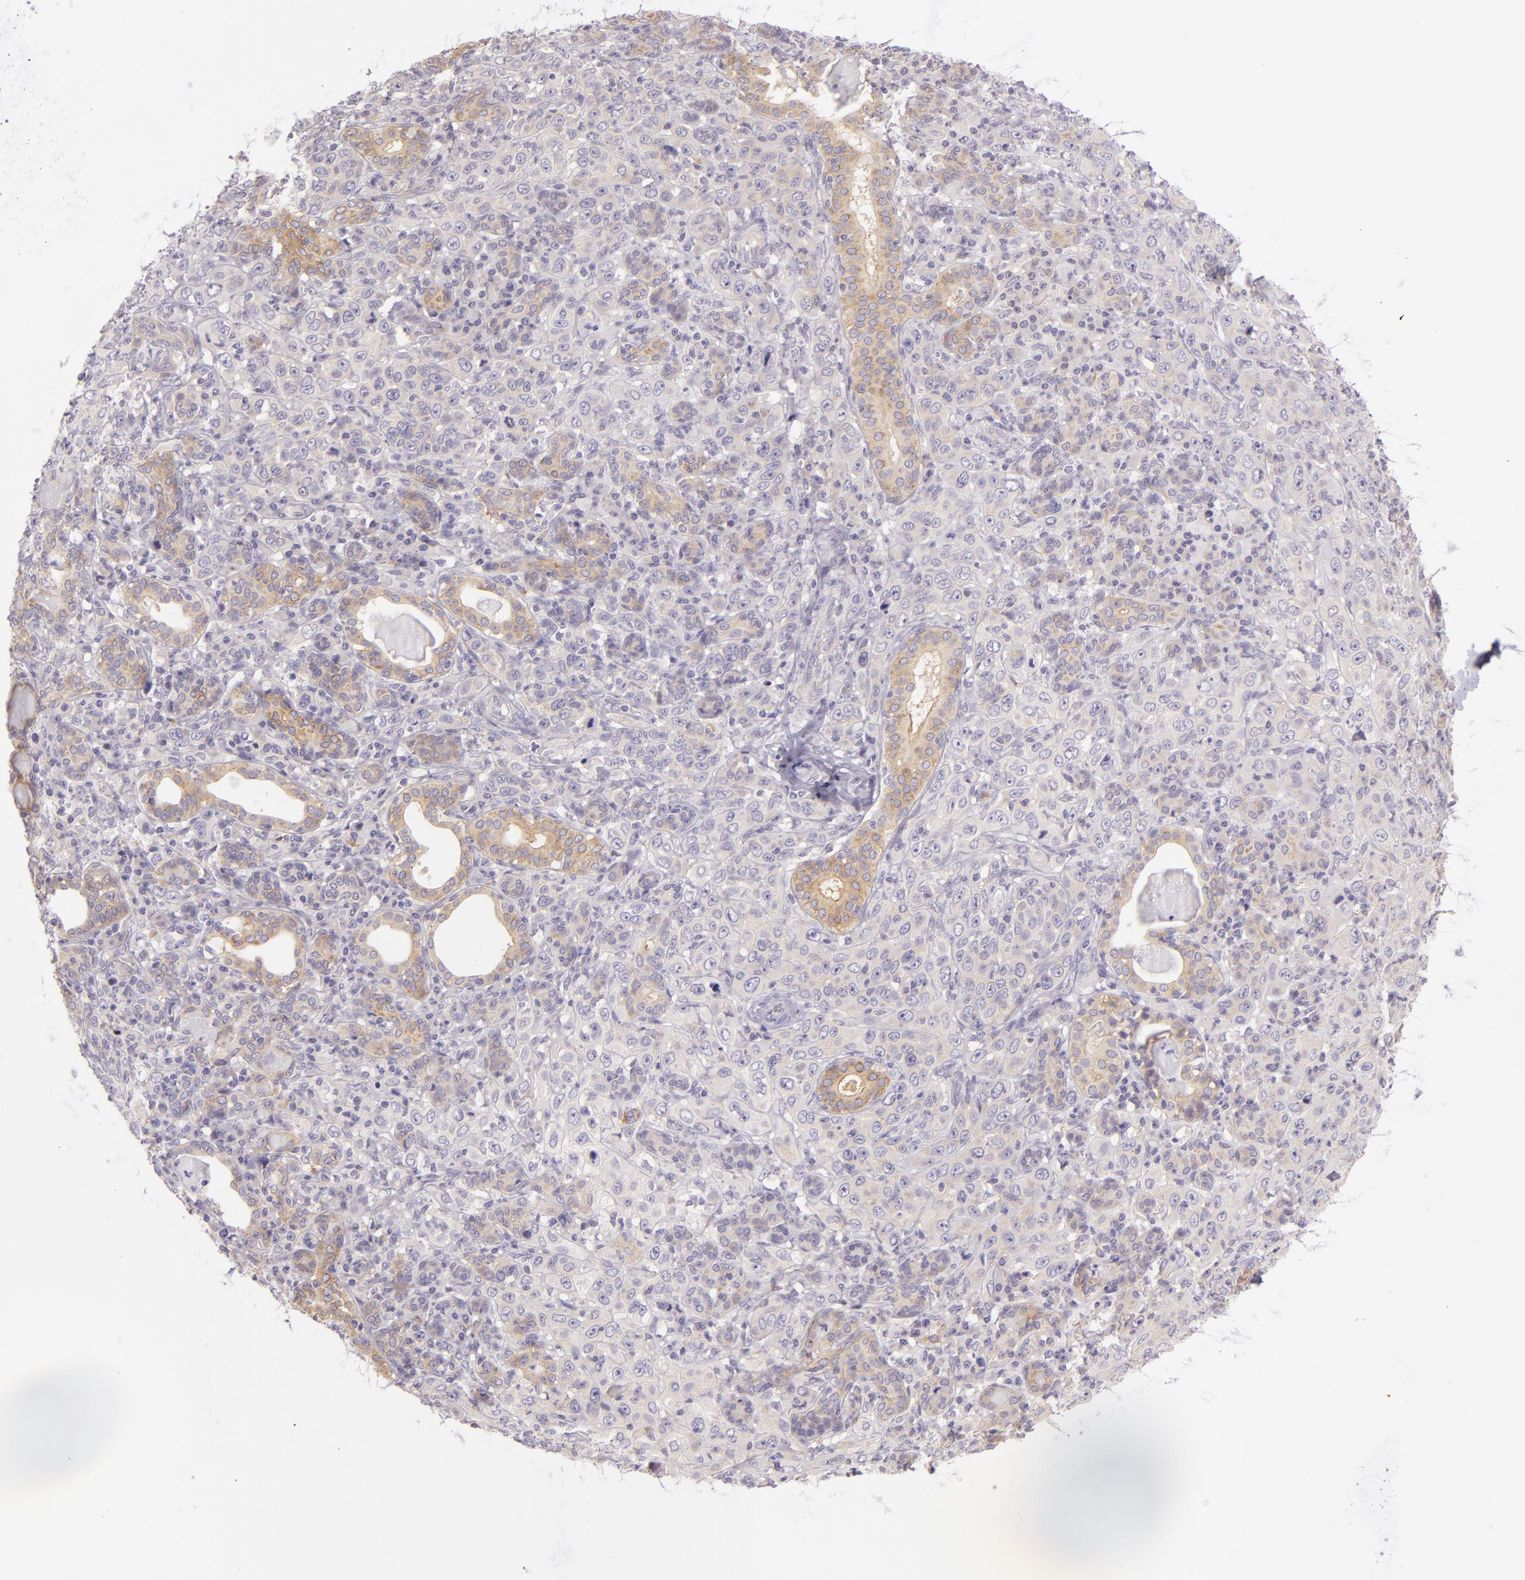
{"staining": {"intensity": "negative", "quantity": "none", "location": "none"}, "tissue": "skin cancer", "cell_type": "Tumor cells", "image_type": "cancer", "snomed": [{"axis": "morphology", "description": "Squamous cell carcinoma, NOS"}, {"axis": "topography", "description": "Skin"}], "caption": "Immunohistochemistry histopathology image of skin cancer (squamous cell carcinoma) stained for a protein (brown), which exhibits no expression in tumor cells.", "gene": "ZC3H7B", "patient": {"sex": "male", "age": 84}}